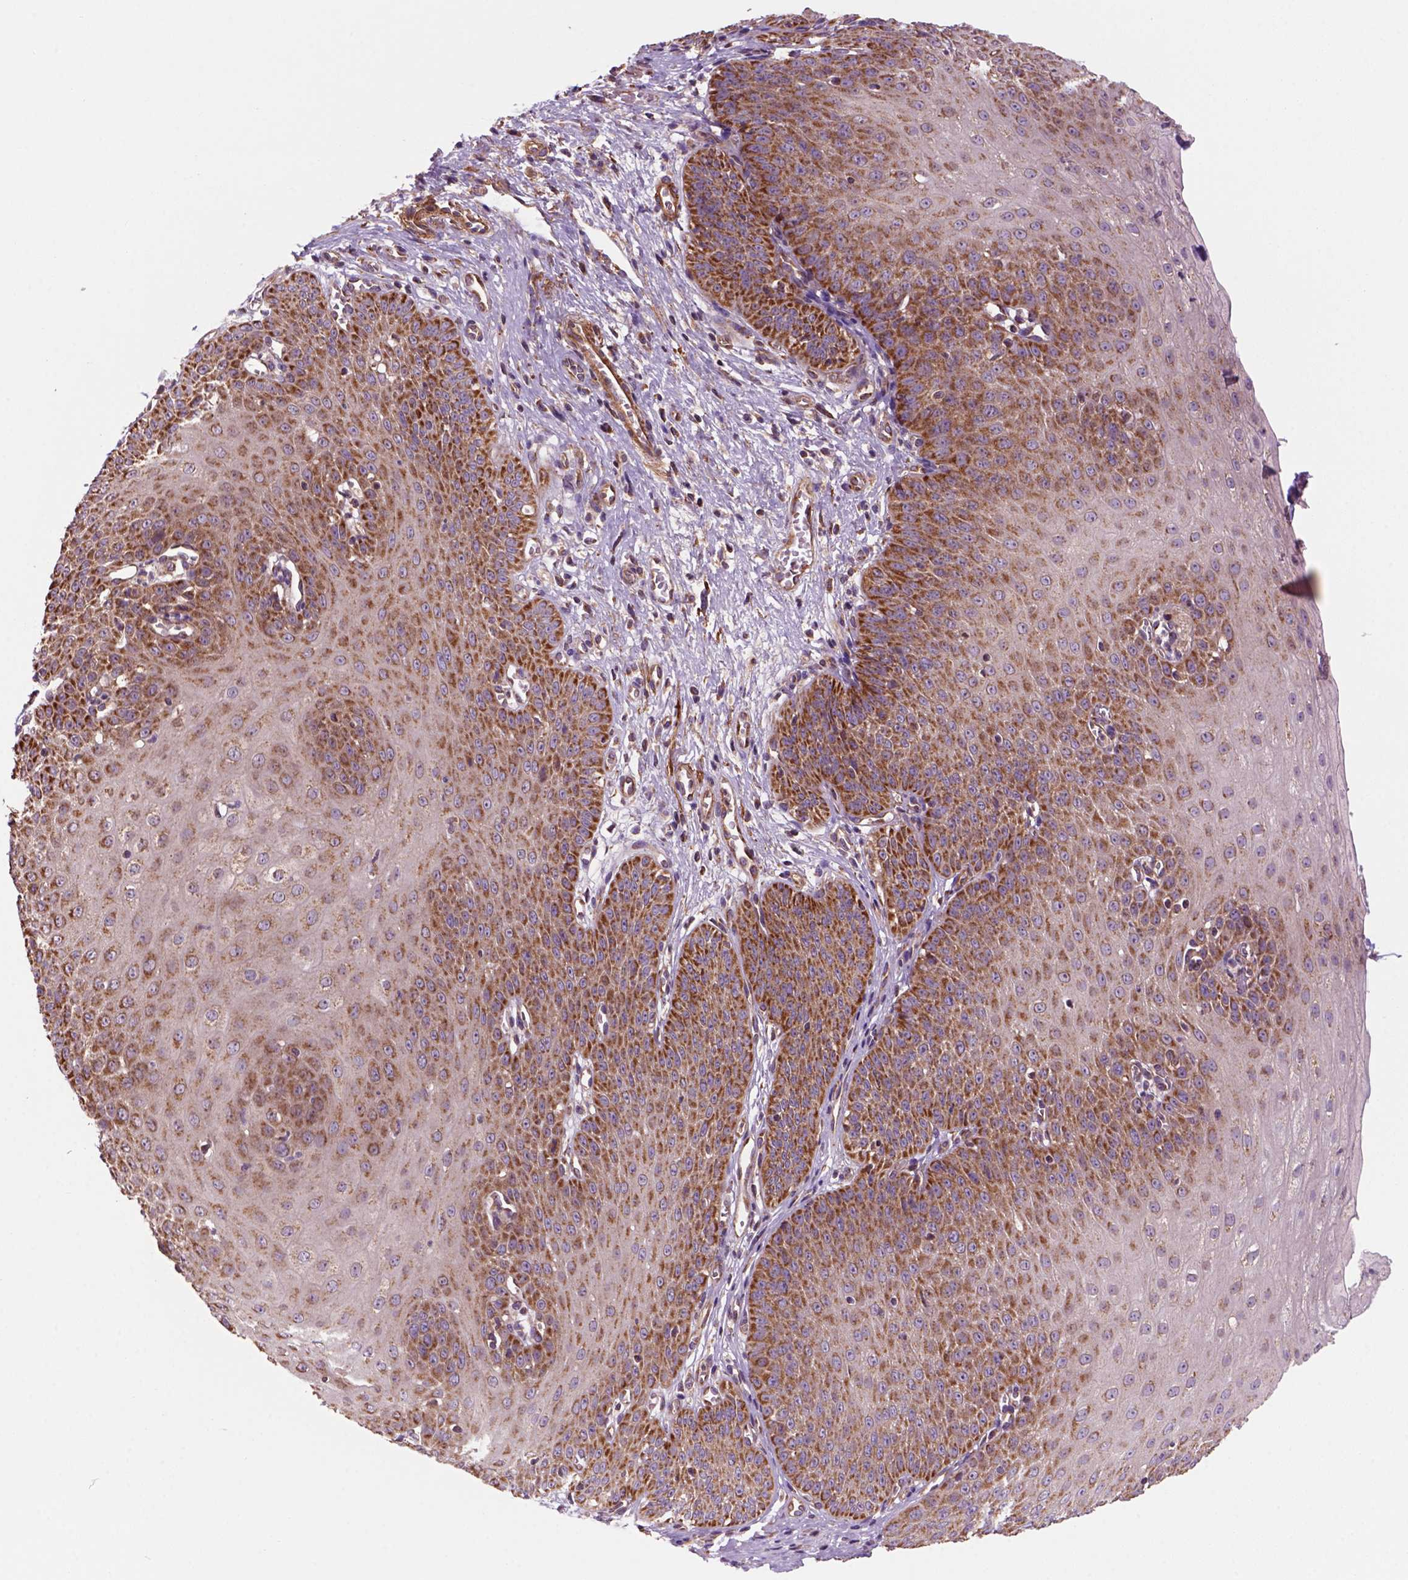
{"staining": {"intensity": "moderate", "quantity": "25%-75%", "location": "cytoplasmic/membranous"}, "tissue": "esophagus", "cell_type": "Squamous epithelial cells", "image_type": "normal", "snomed": [{"axis": "morphology", "description": "Normal tissue, NOS"}, {"axis": "topography", "description": "Esophagus"}], "caption": "Moderate cytoplasmic/membranous protein positivity is seen in approximately 25%-75% of squamous epithelial cells in esophagus. Nuclei are stained in blue.", "gene": "WARS2", "patient": {"sex": "male", "age": 71}}